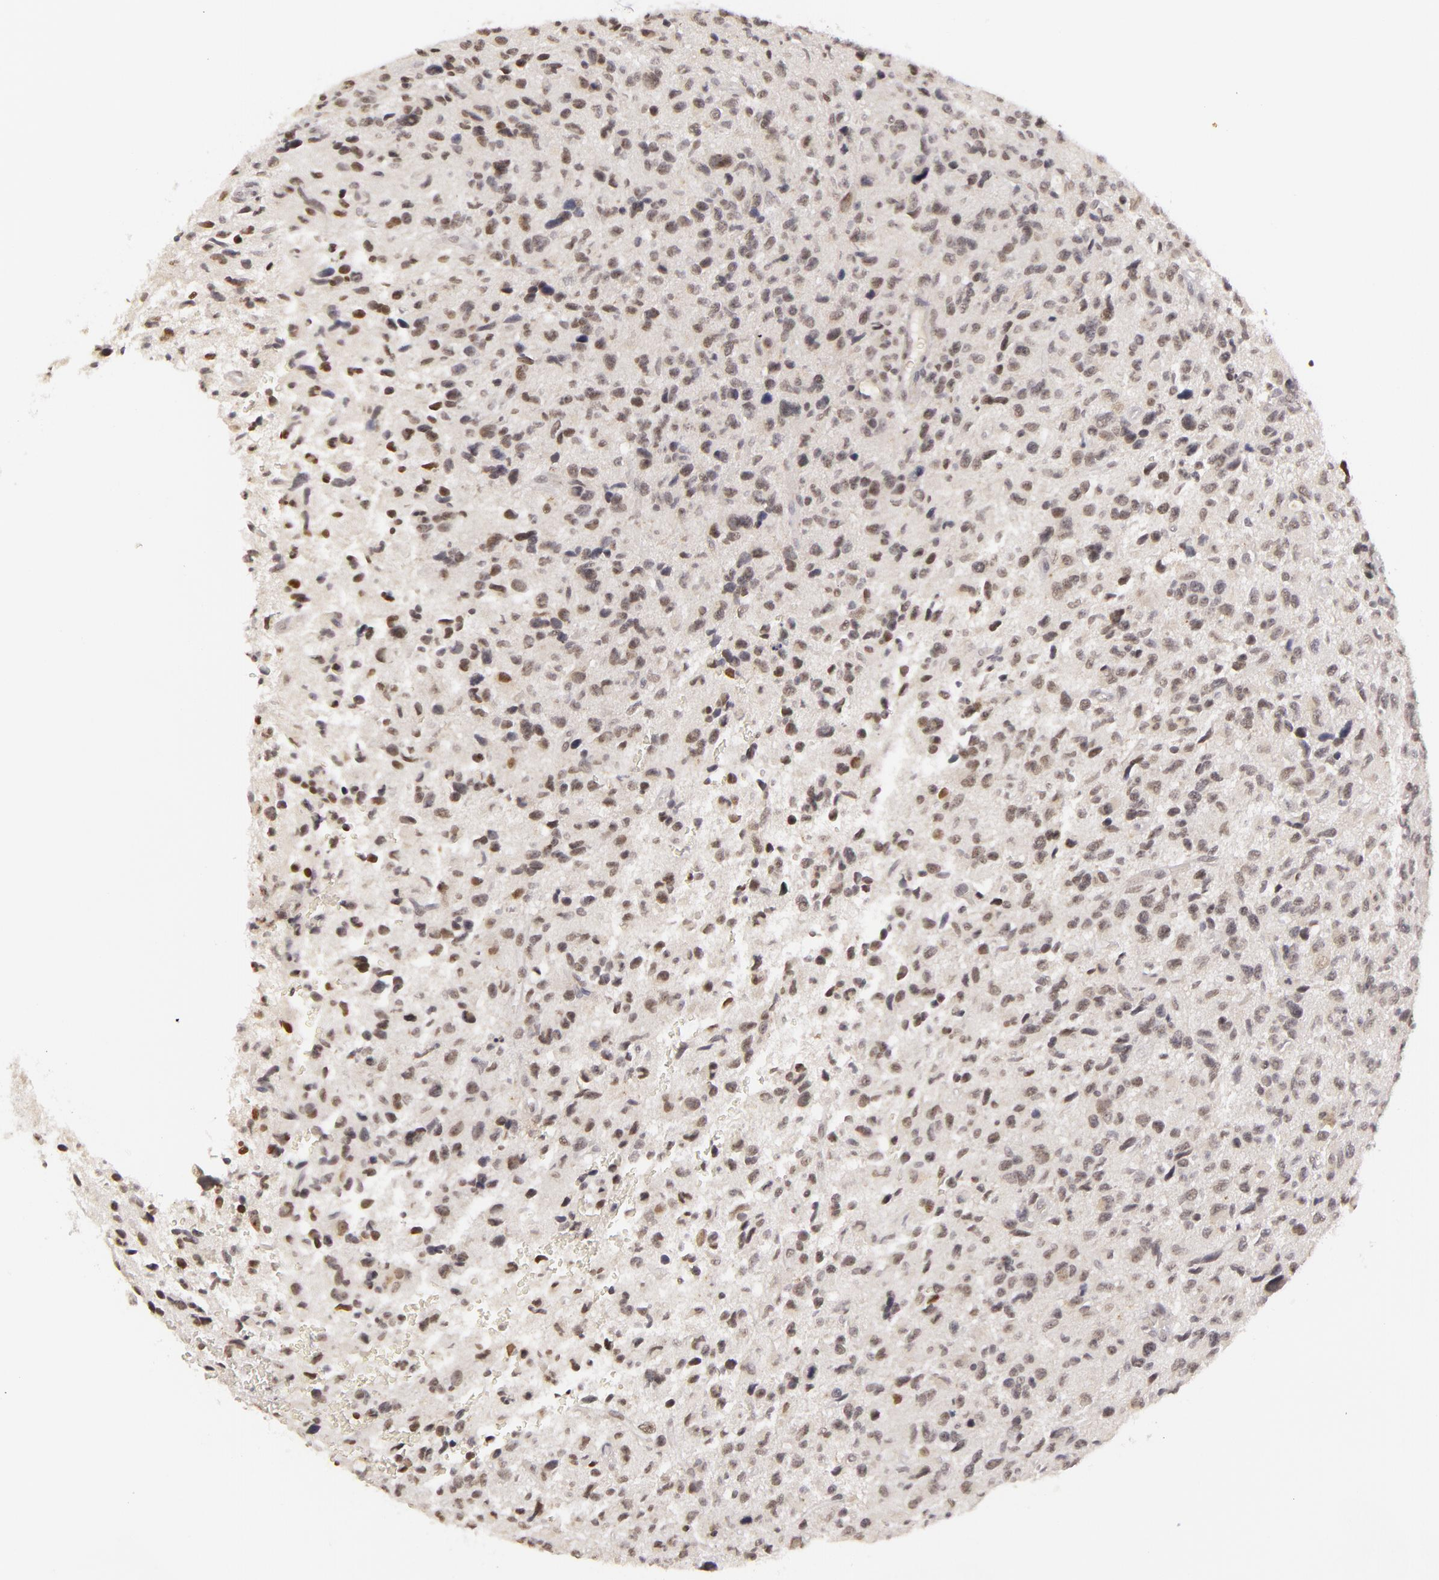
{"staining": {"intensity": "weak", "quantity": "<25%", "location": "nuclear"}, "tissue": "glioma", "cell_type": "Tumor cells", "image_type": "cancer", "snomed": [{"axis": "morphology", "description": "Glioma, malignant, High grade"}, {"axis": "topography", "description": "Brain"}], "caption": "This is an immunohistochemistry photomicrograph of human malignant high-grade glioma. There is no staining in tumor cells.", "gene": "RRP7A", "patient": {"sex": "female", "age": 60}}